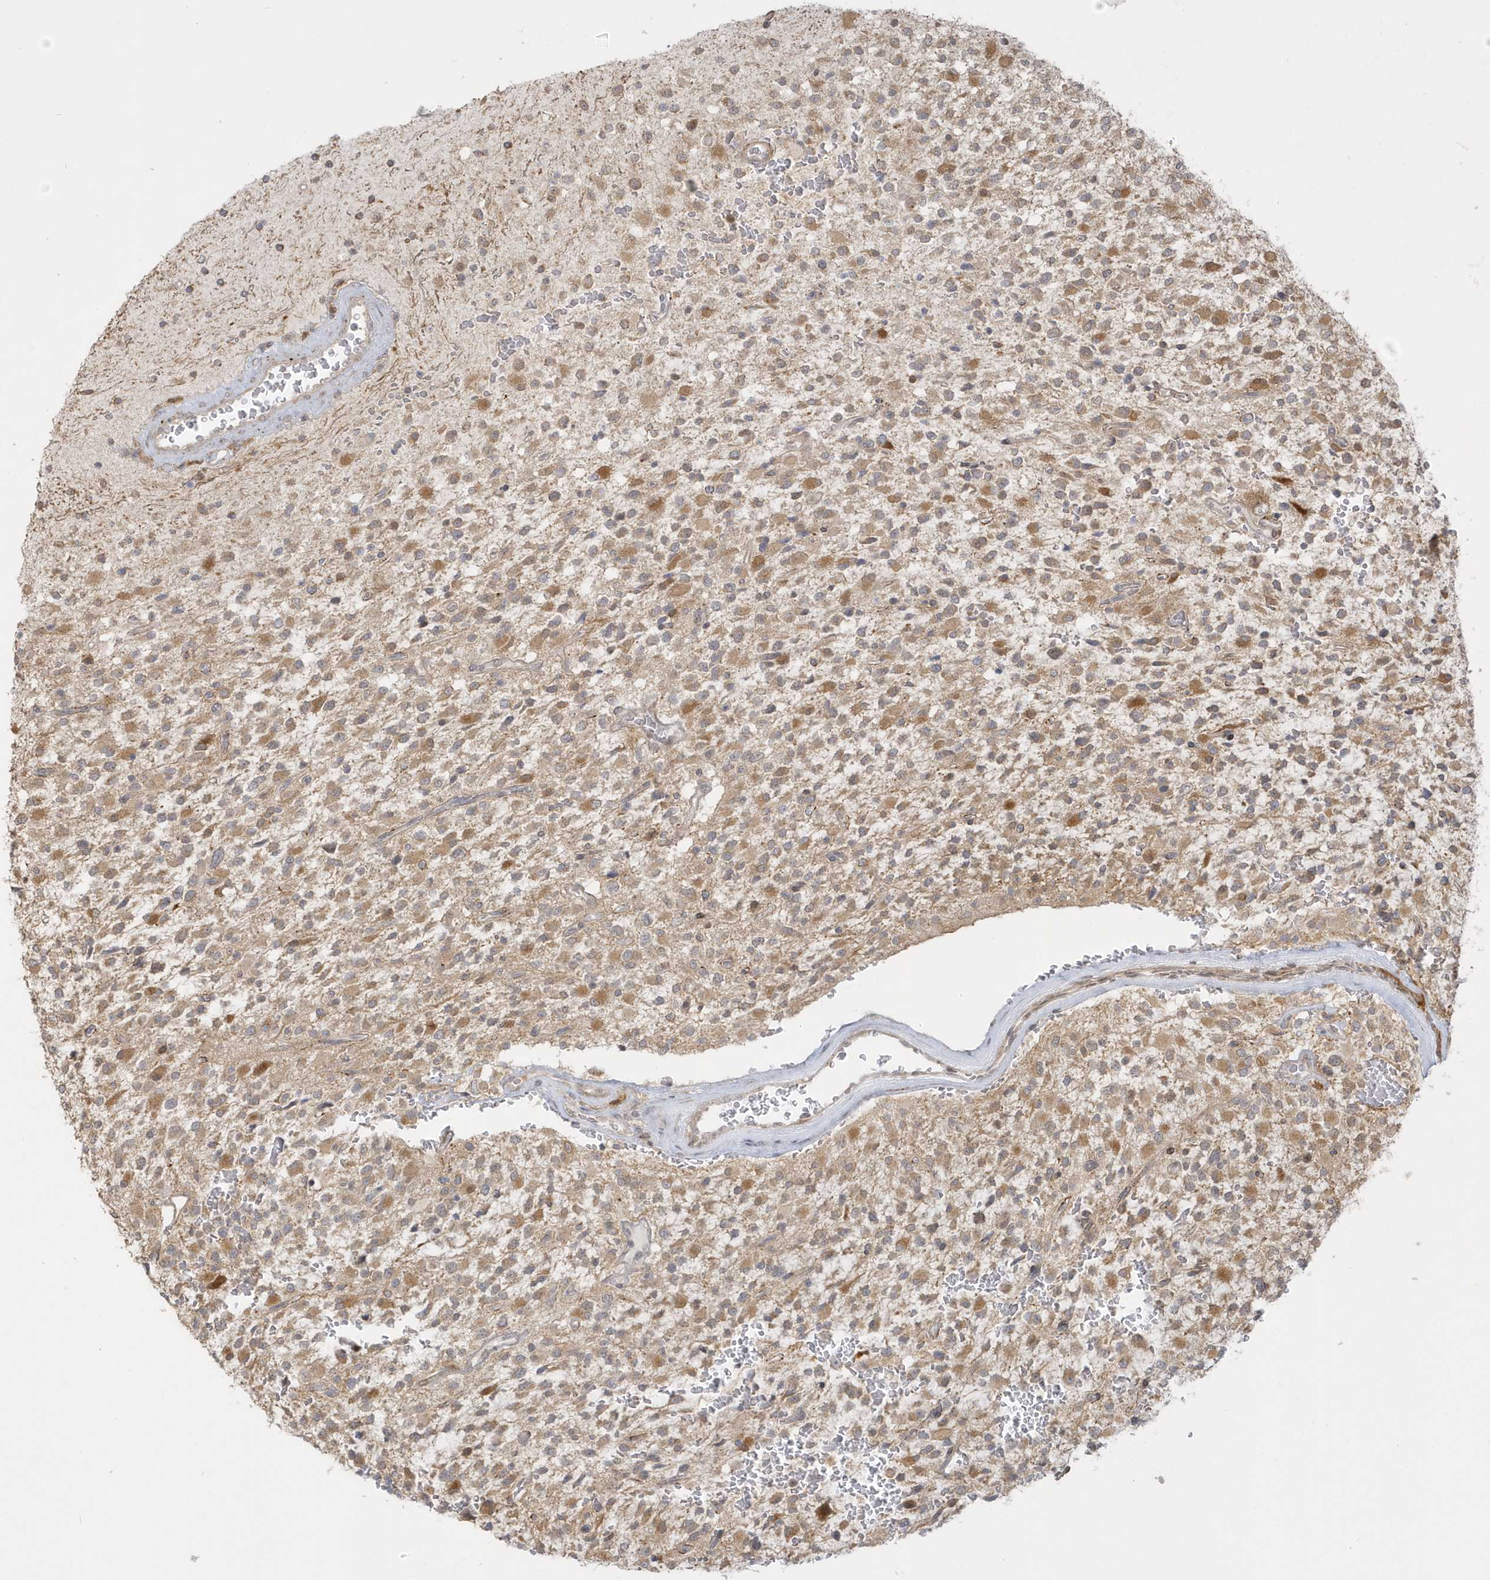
{"staining": {"intensity": "weak", "quantity": "25%-75%", "location": "cytoplasmic/membranous"}, "tissue": "glioma", "cell_type": "Tumor cells", "image_type": "cancer", "snomed": [{"axis": "morphology", "description": "Glioma, malignant, High grade"}, {"axis": "topography", "description": "Brain"}], "caption": "This micrograph shows immunohistochemistry staining of glioma, with low weak cytoplasmic/membranous staining in about 25%-75% of tumor cells.", "gene": "NAF1", "patient": {"sex": "male", "age": 34}}